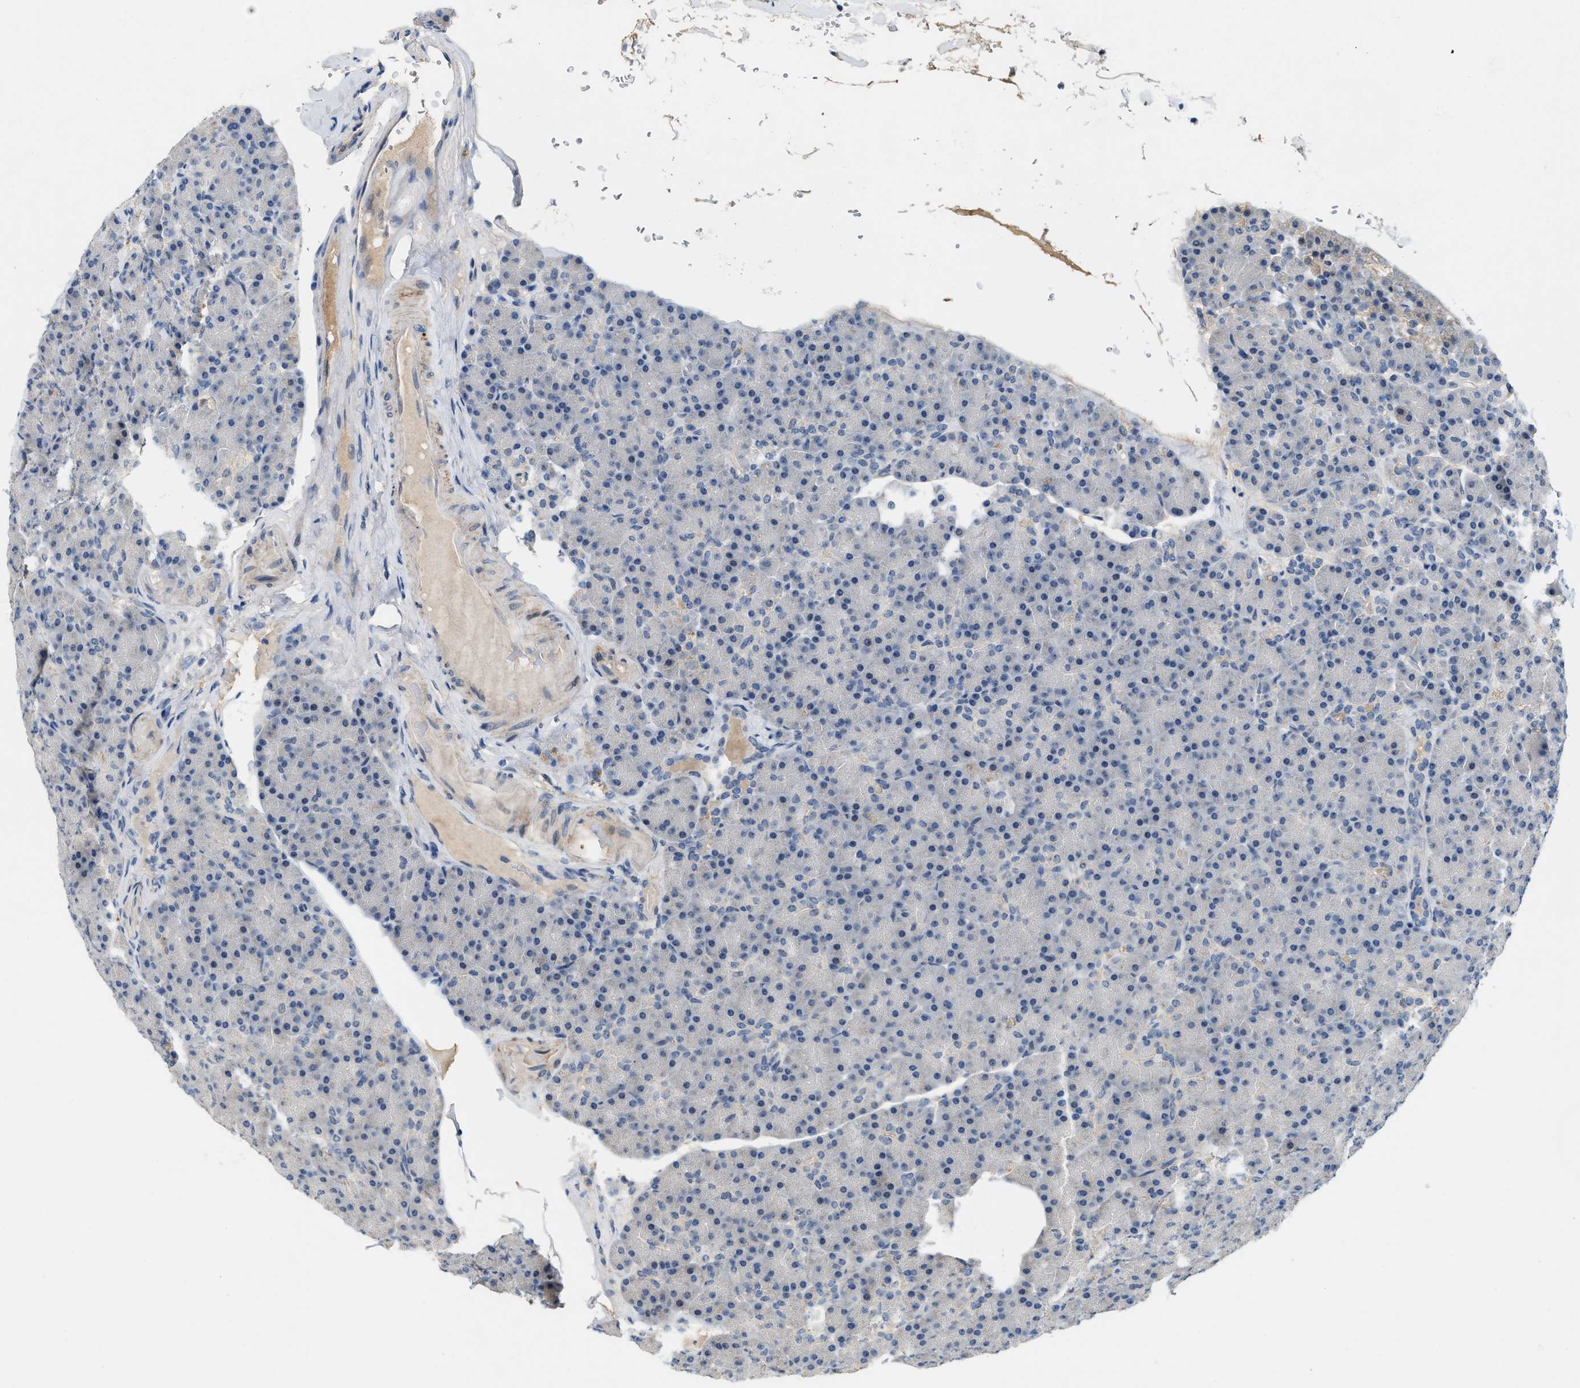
{"staining": {"intensity": "weak", "quantity": "<25%", "location": "nuclear"}, "tissue": "pancreas", "cell_type": "Exocrine glandular cells", "image_type": "normal", "snomed": [{"axis": "morphology", "description": "Normal tissue, NOS"}, {"axis": "topography", "description": "Pancreas"}], "caption": "Immunohistochemistry micrograph of benign human pancreas stained for a protein (brown), which shows no positivity in exocrine glandular cells.", "gene": "ZNF783", "patient": {"sex": "female", "age": 43}}